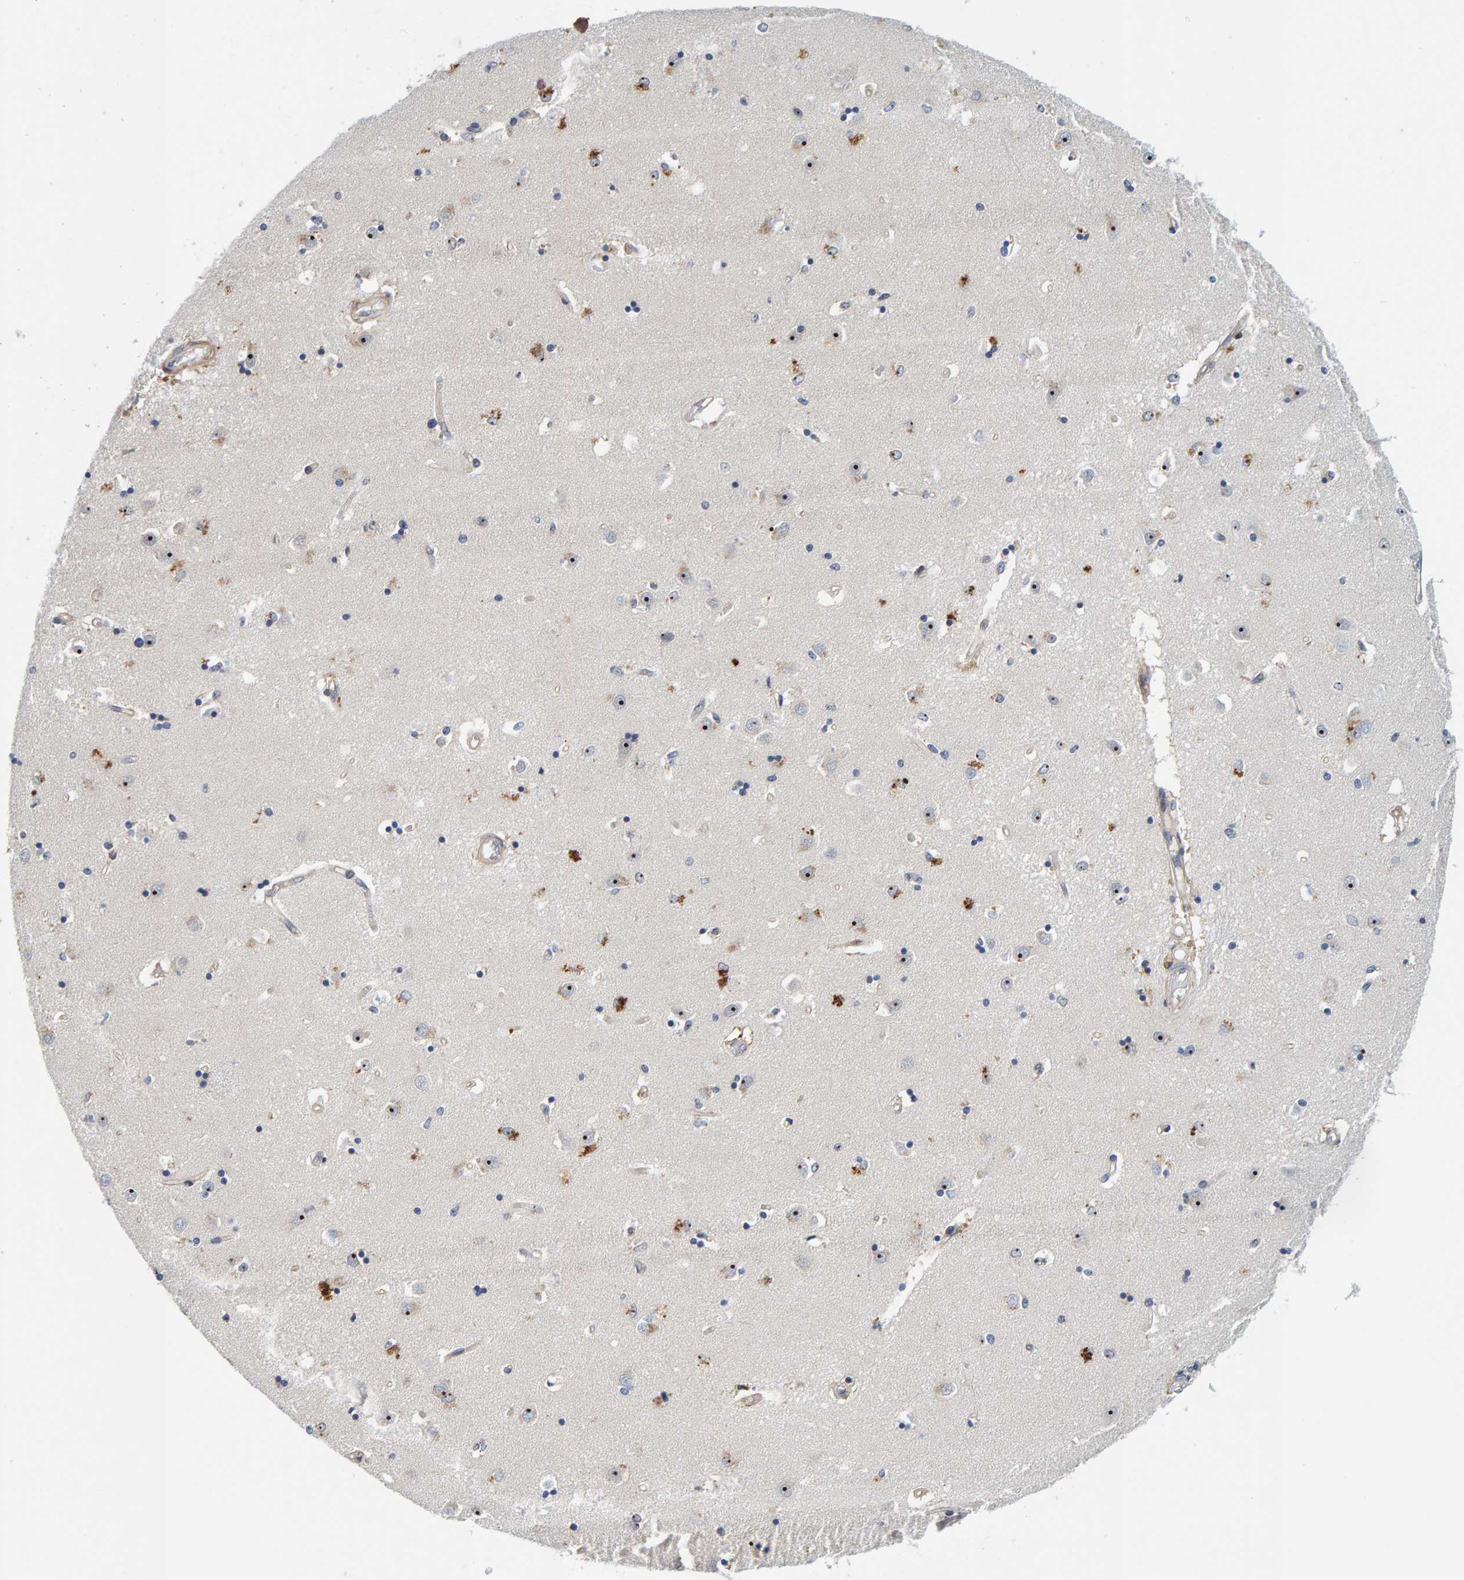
{"staining": {"intensity": "strong", "quantity": "25%-75%", "location": "cytoplasmic/membranous,nuclear"}, "tissue": "caudate", "cell_type": "Glial cells", "image_type": "normal", "snomed": [{"axis": "morphology", "description": "Normal tissue, NOS"}, {"axis": "topography", "description": "Lateral ventricle wall"}], "caption": "The immunohistochemical stain labels strong cytoplasmic/membranous,nuclear positivity in glial cells of normal caudate. Ihc stains the protein of interest in brown and the nuclei are stained blue.", "gene": "NOL11", "patient": {"sex": "male", "age": 45}}